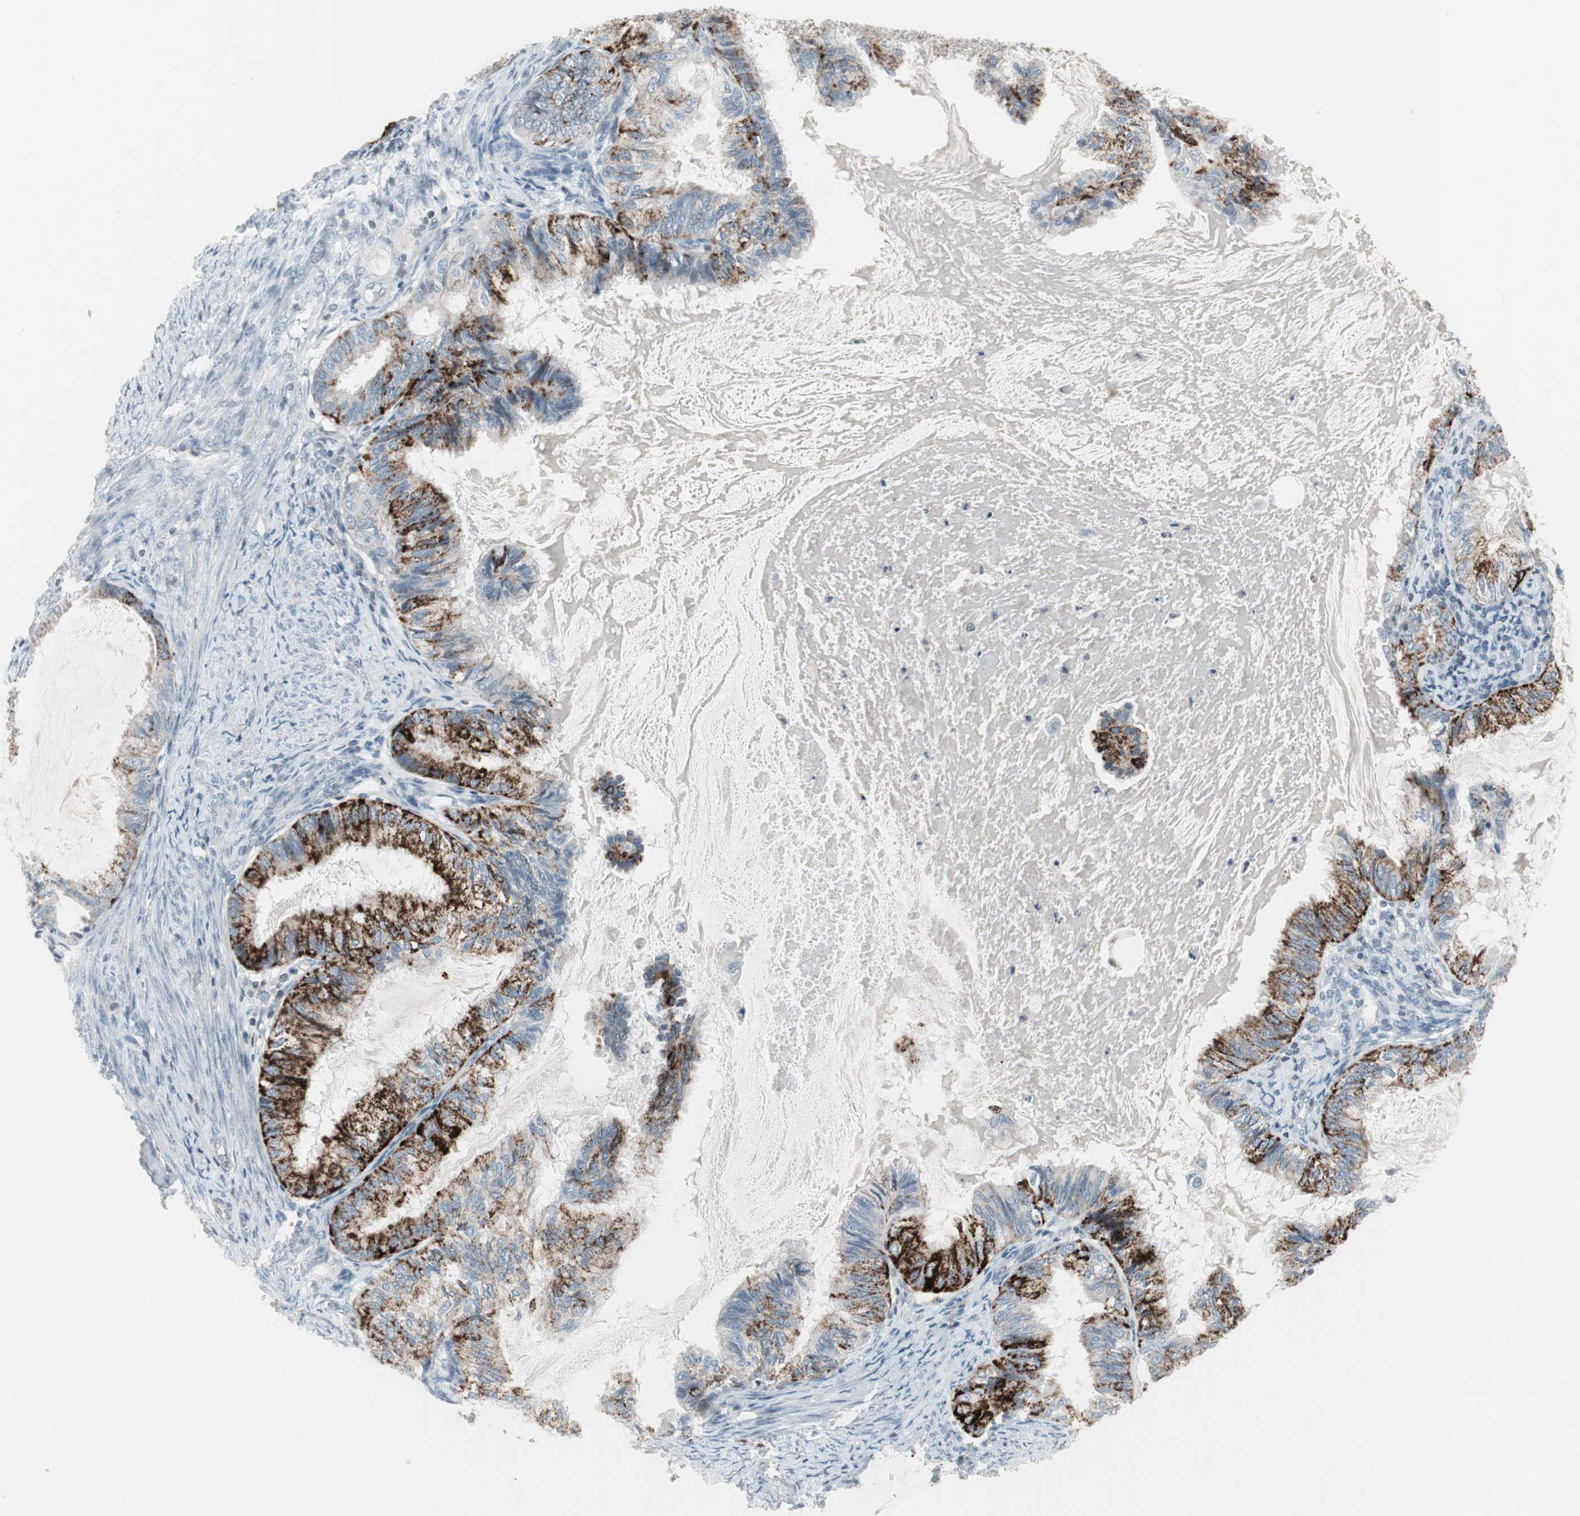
{"staining": {"intensity": "strong", "quantity": "25%-75%", "location": "cytoplasmic/membranous"}, "tissue": "cervical cancer", "cell_type": "Tumor cells", "image_type": "cancer", "snomed": [{"axis": "morphology", "description": "Normal tissue, NOS"}, {"axis": "morphology", "description": "Adenocarcinoma, NOS"}, {"axis": "topography", "description": "Cervix"}, {"axis": "topography", "description": "Endometrium"}], "caption": "Immunohistochemical staining of human adenocarcinoma (cervical) demonstrates high levels of strong cytoplasmic/membranous protein expression in about 25%-75% of tumor cells.", "gene": "ARG2", "patient": {"sex": "female", "age": 86}}